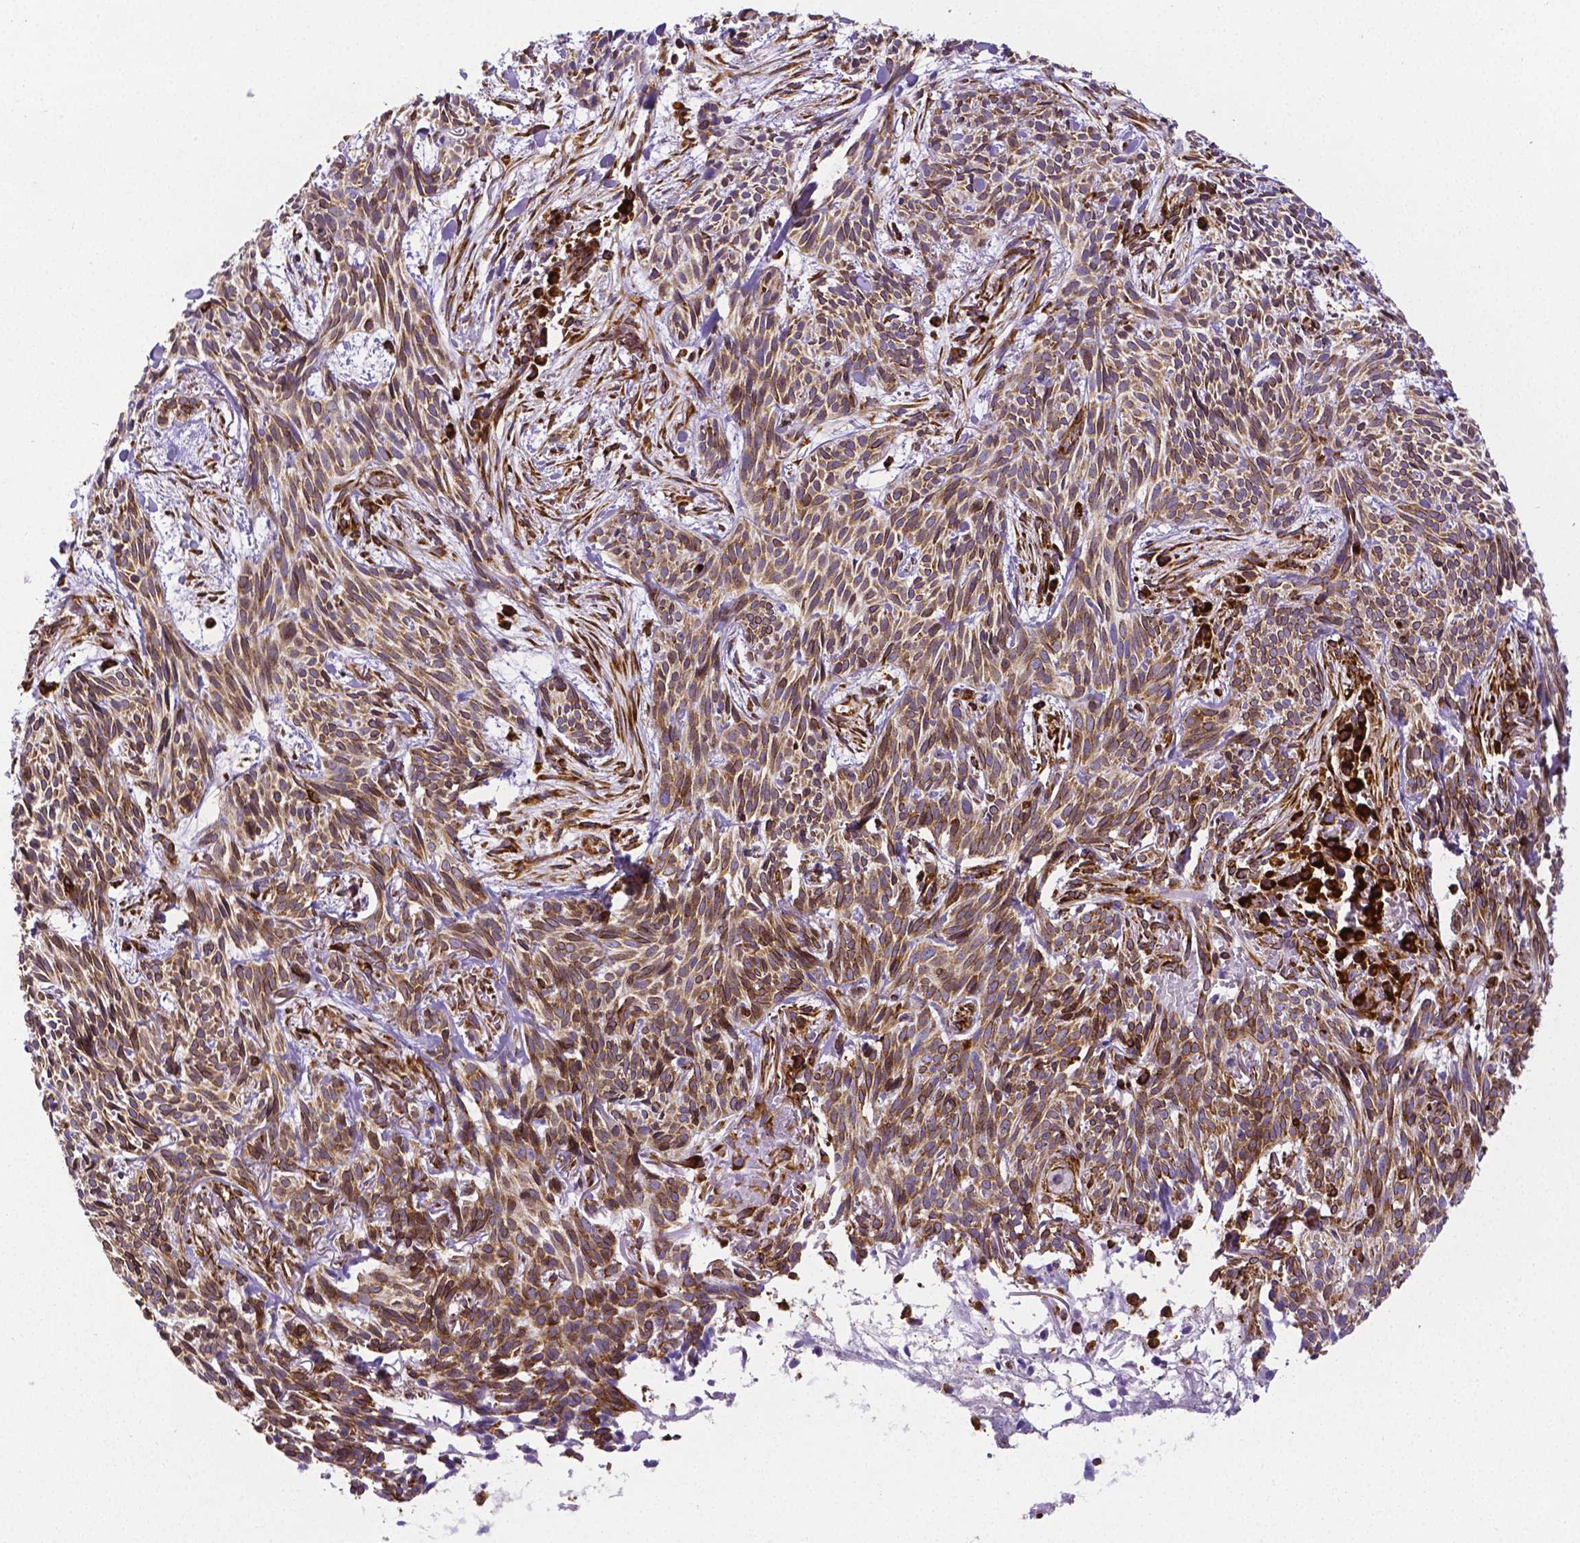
{"staining": {"intensity": "moderate", "quantity": ">75%", "location": "cytoplasmic/membranous"}, "tissue": "skin cancer", "cell_type": "Tumor cells", "image_type": "cancer", "snomed": [{"axis": "morphology", "description": "Basal cell carcinoma"}, {"axis": "topography", "description": "Skin"}], "caption": "Basal cell carcinoma (skin) stained for a protein displays moderate cytoplasmic/membranous positivity in tumor cells.", "gene": "MTDH", "patient": {"sex": "male", "age": 71}}